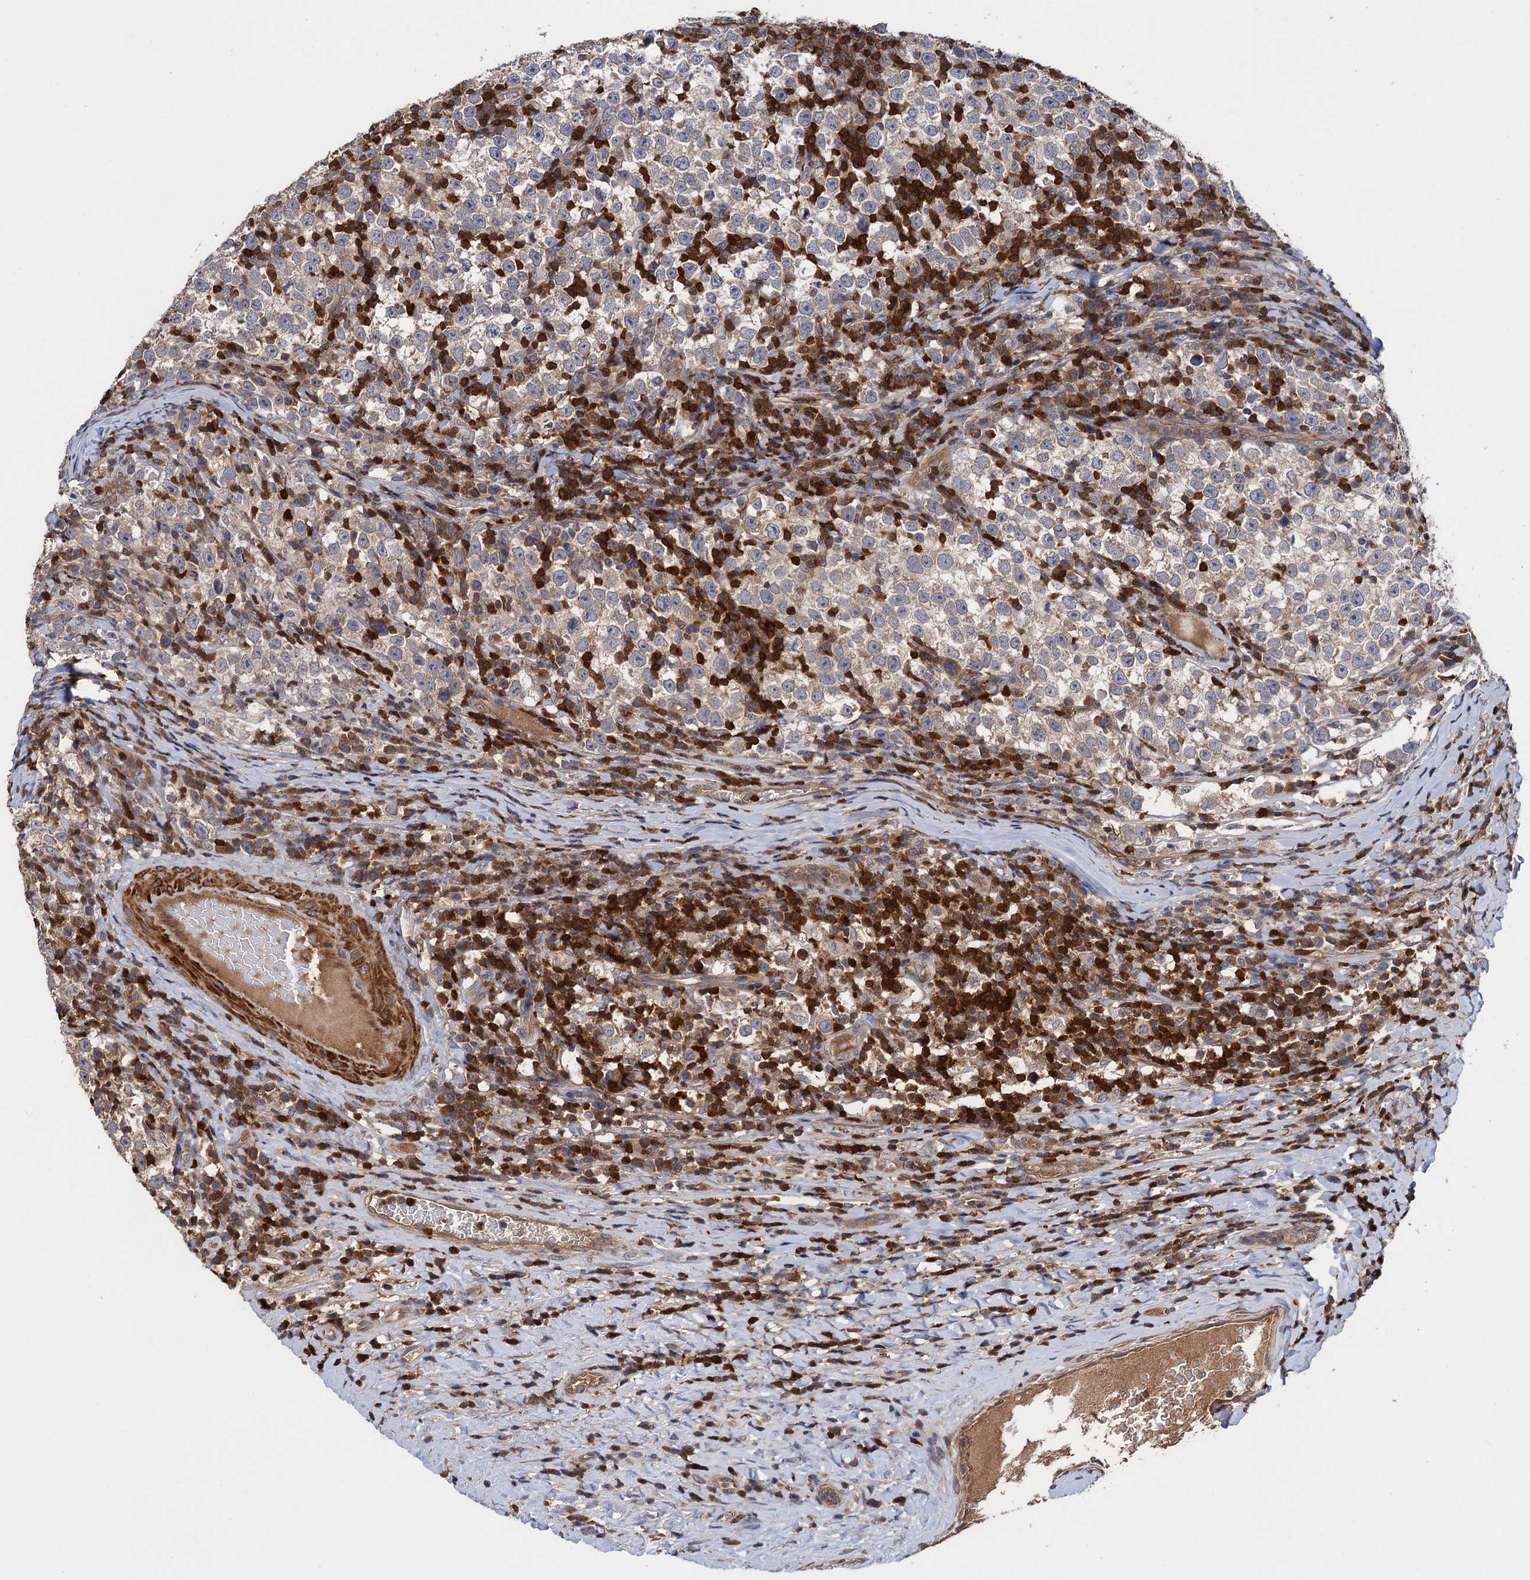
{"staining": {"intensity": "weak", "quantity": ">75%", "location": "cytoplasmic/membranous"}, "tissue": "testis cancer", "cell_type": "Tumor cells", "image_type": "cancer", "snomed": [{"axis": "morphology", "description": "Normal tissue, NOS"}, {"axis": "morphology", "description": "Seminoma, NOS"}, {"axis": "topography", "description": "Testis"}], "caption": "Protein analysis of testis cancer tissue demonstrates weak cytoplasmic/membranous expression in about >75% of tumor cells.", "gene": "DGKA", "patient": {"sex": "male", "age": 43}}